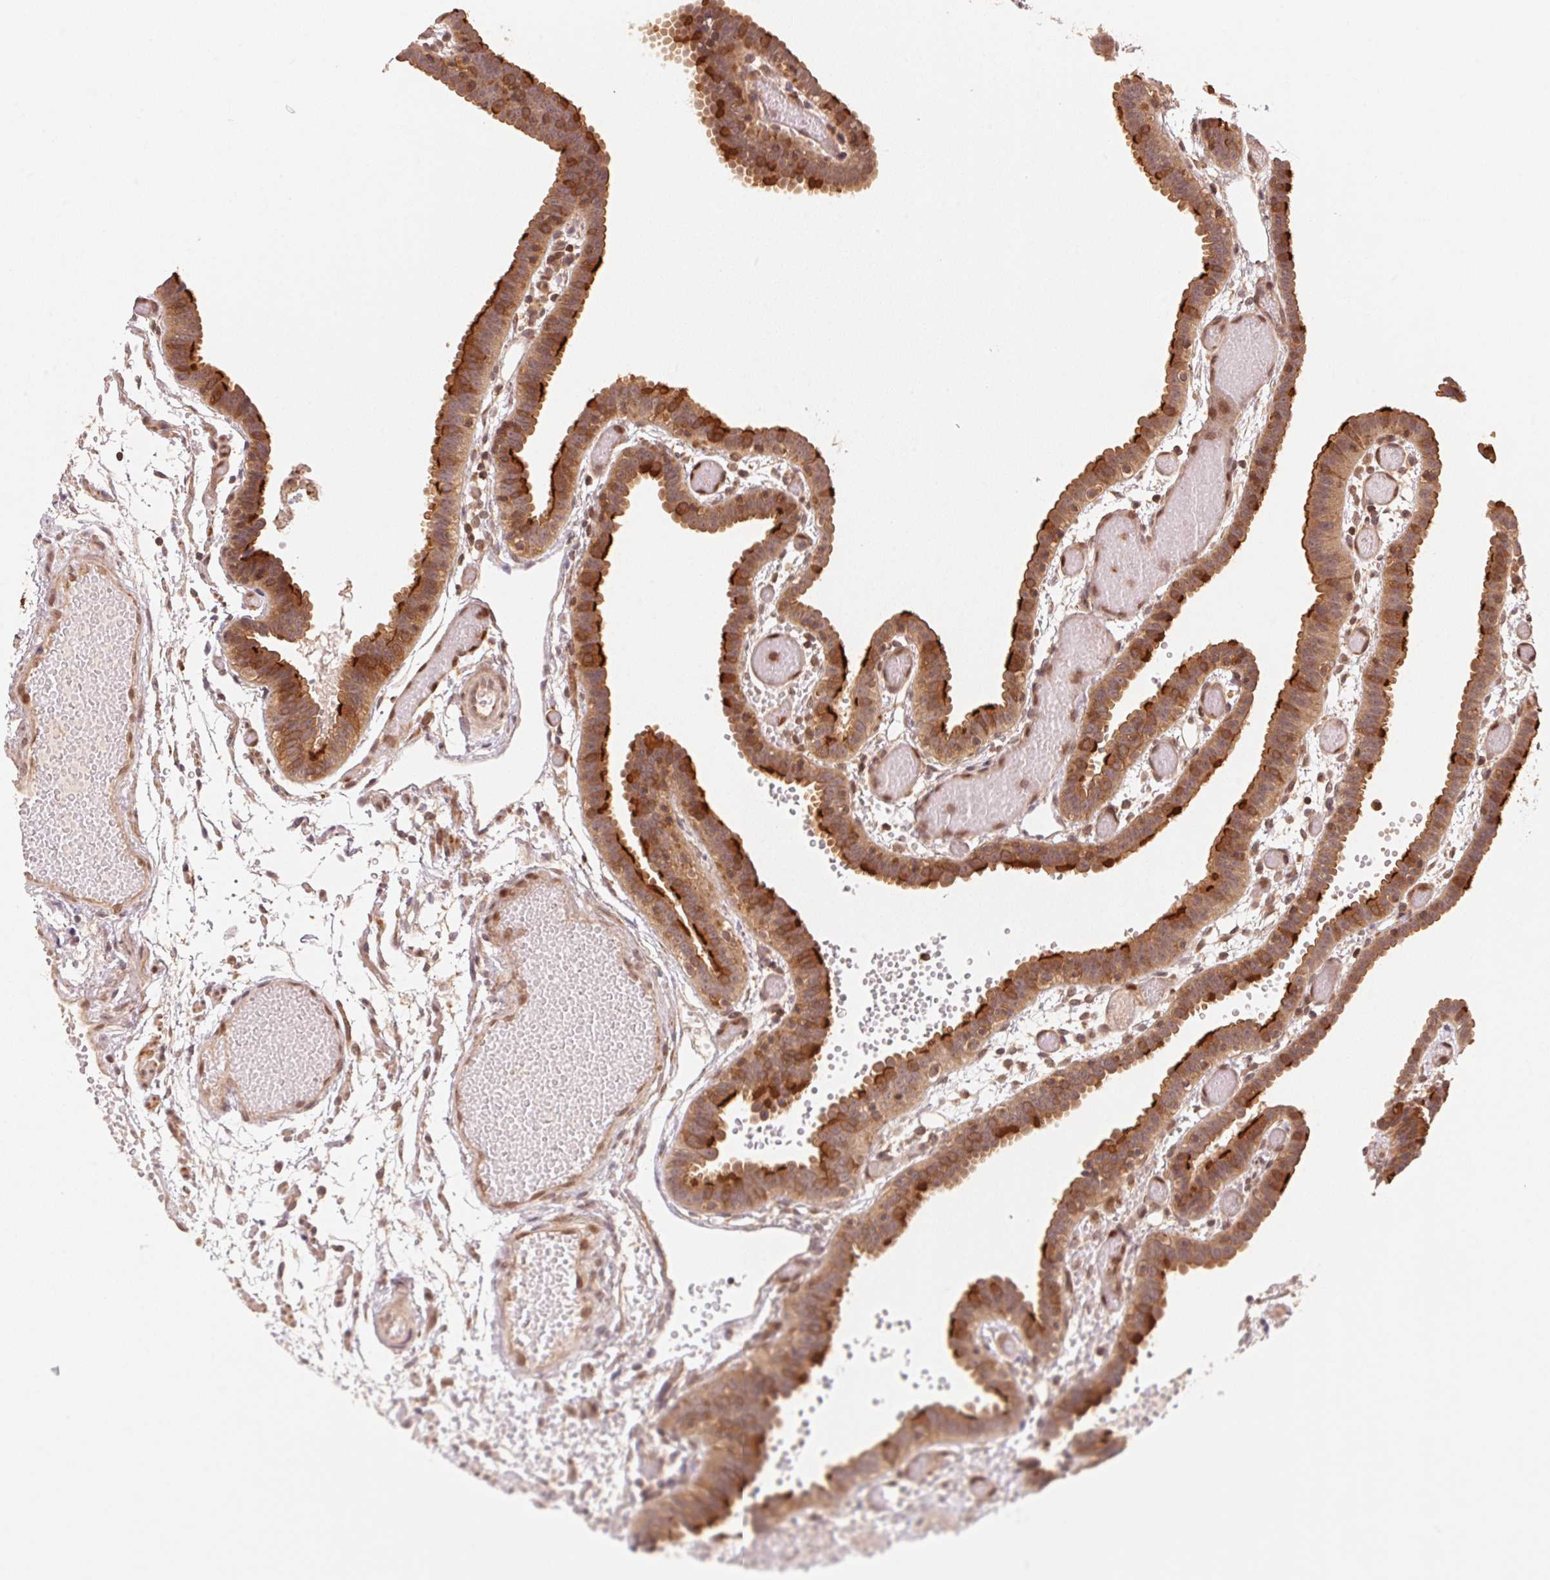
{"staining": {"intensity": "strong", "quantity": ">75%", "location": "cytoplasmic/membranous,nuclear"}, "tissue": "fallopian tube", "cell_type": "Glandular cells", "image_type": "normal", "snomed": [{"axis": "morphology", "description": "Normal tissue, NOS"}, {"axis": "topography", "description": "Fallopian tube"}], "caption": "Fallopian tube stained with DAB (3,3'-diaminobenzidine) immunohistochemistry exhibits high levels of strong cytoplasmic/membranous,nuclear expression in about >75% of glandular cells.", "gene": "CCDC102B", "patient": {"sex": "female", "age": 37}}